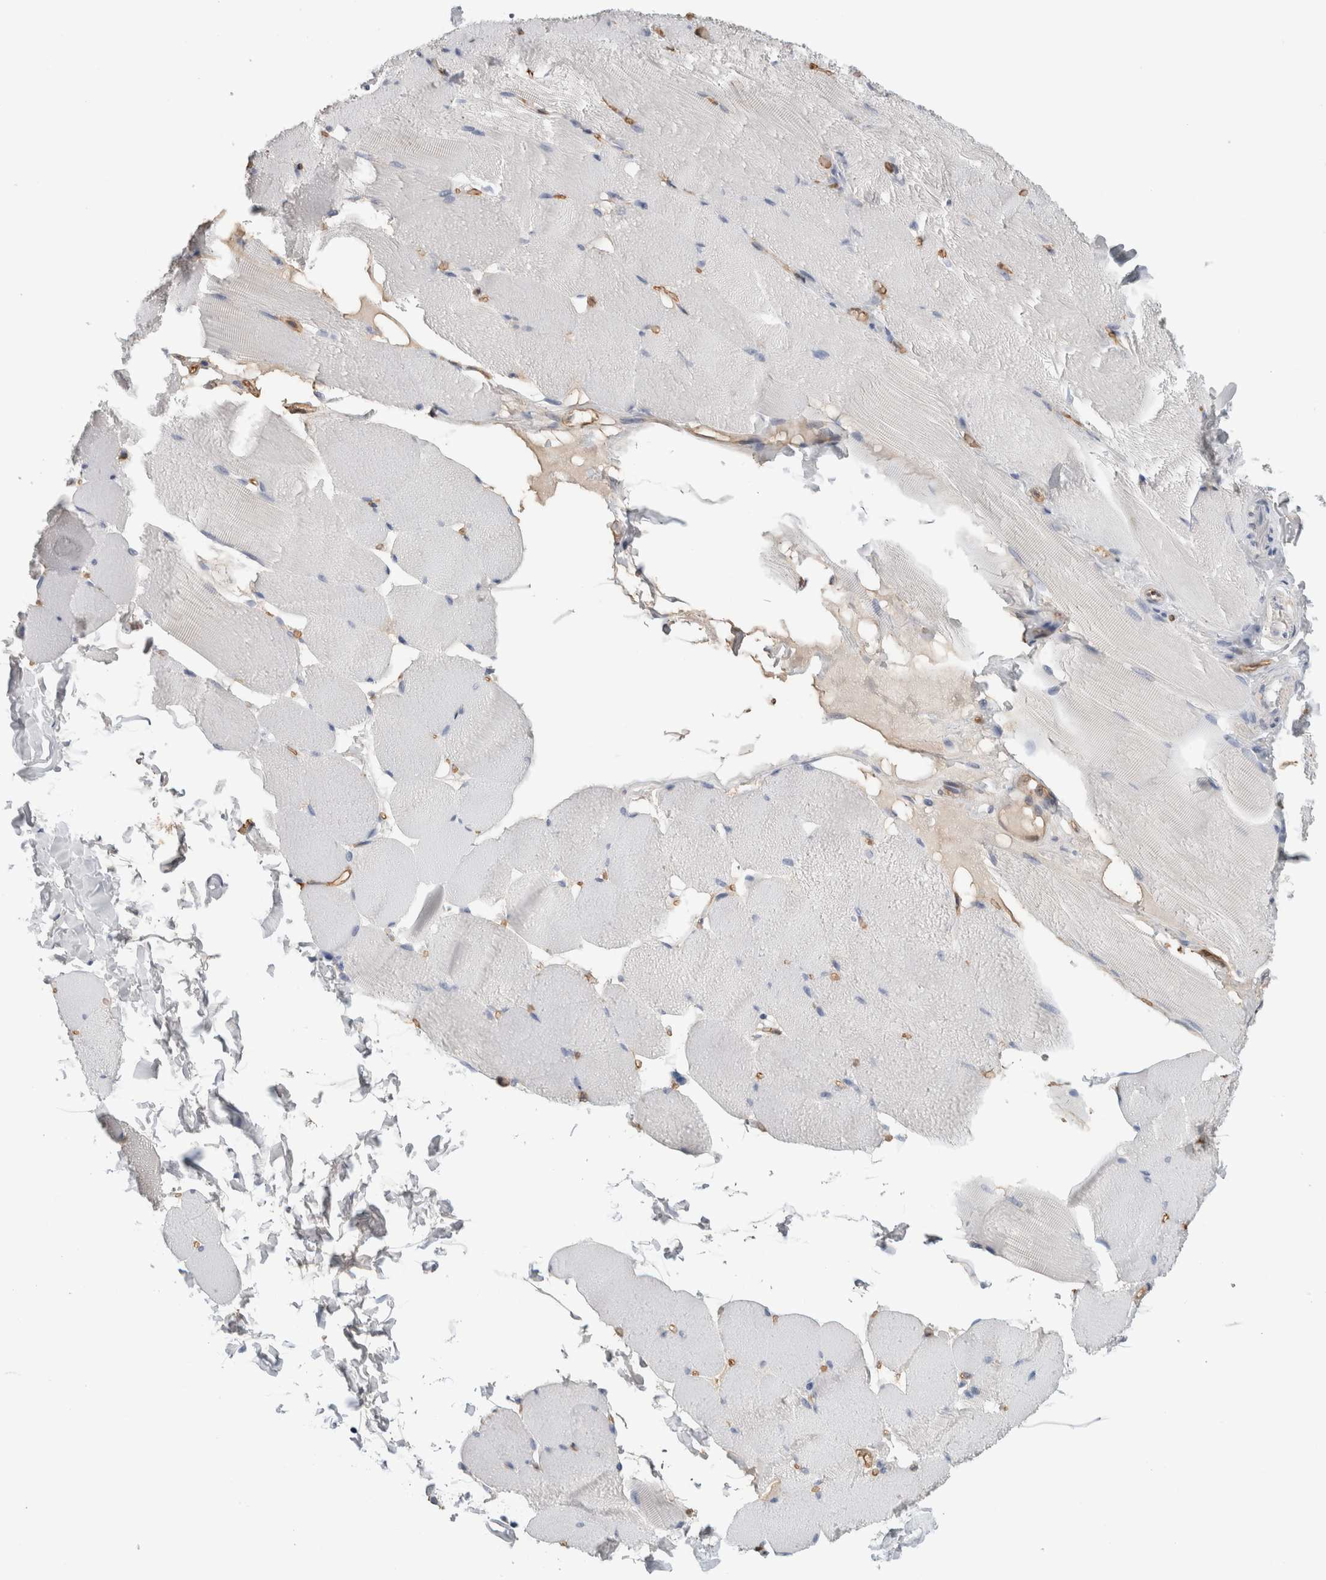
{"staining": {"intensity": "negative", "quantity": "none", "location": "none"}, "tissue": "skeletal muscle", "cell_type": "Myocytes", "image_type": "normal", "snomed": [{"axis": "morphology", "description": "Normal tissue, NOS"}, {"axis": "topography", "description": "Skin"}, {"axis": "topography", "description": "Skeletal muscle"}], "caption": "Immunohistochemical staining of unremarkable human skeletal muscle shows no significant positivity in myocytes. (Immunohistochemistry (ihc), brightfield microscopy, high magnification).", "gene": "FABP4", "patient": {"sex": "male", "age": 83}}